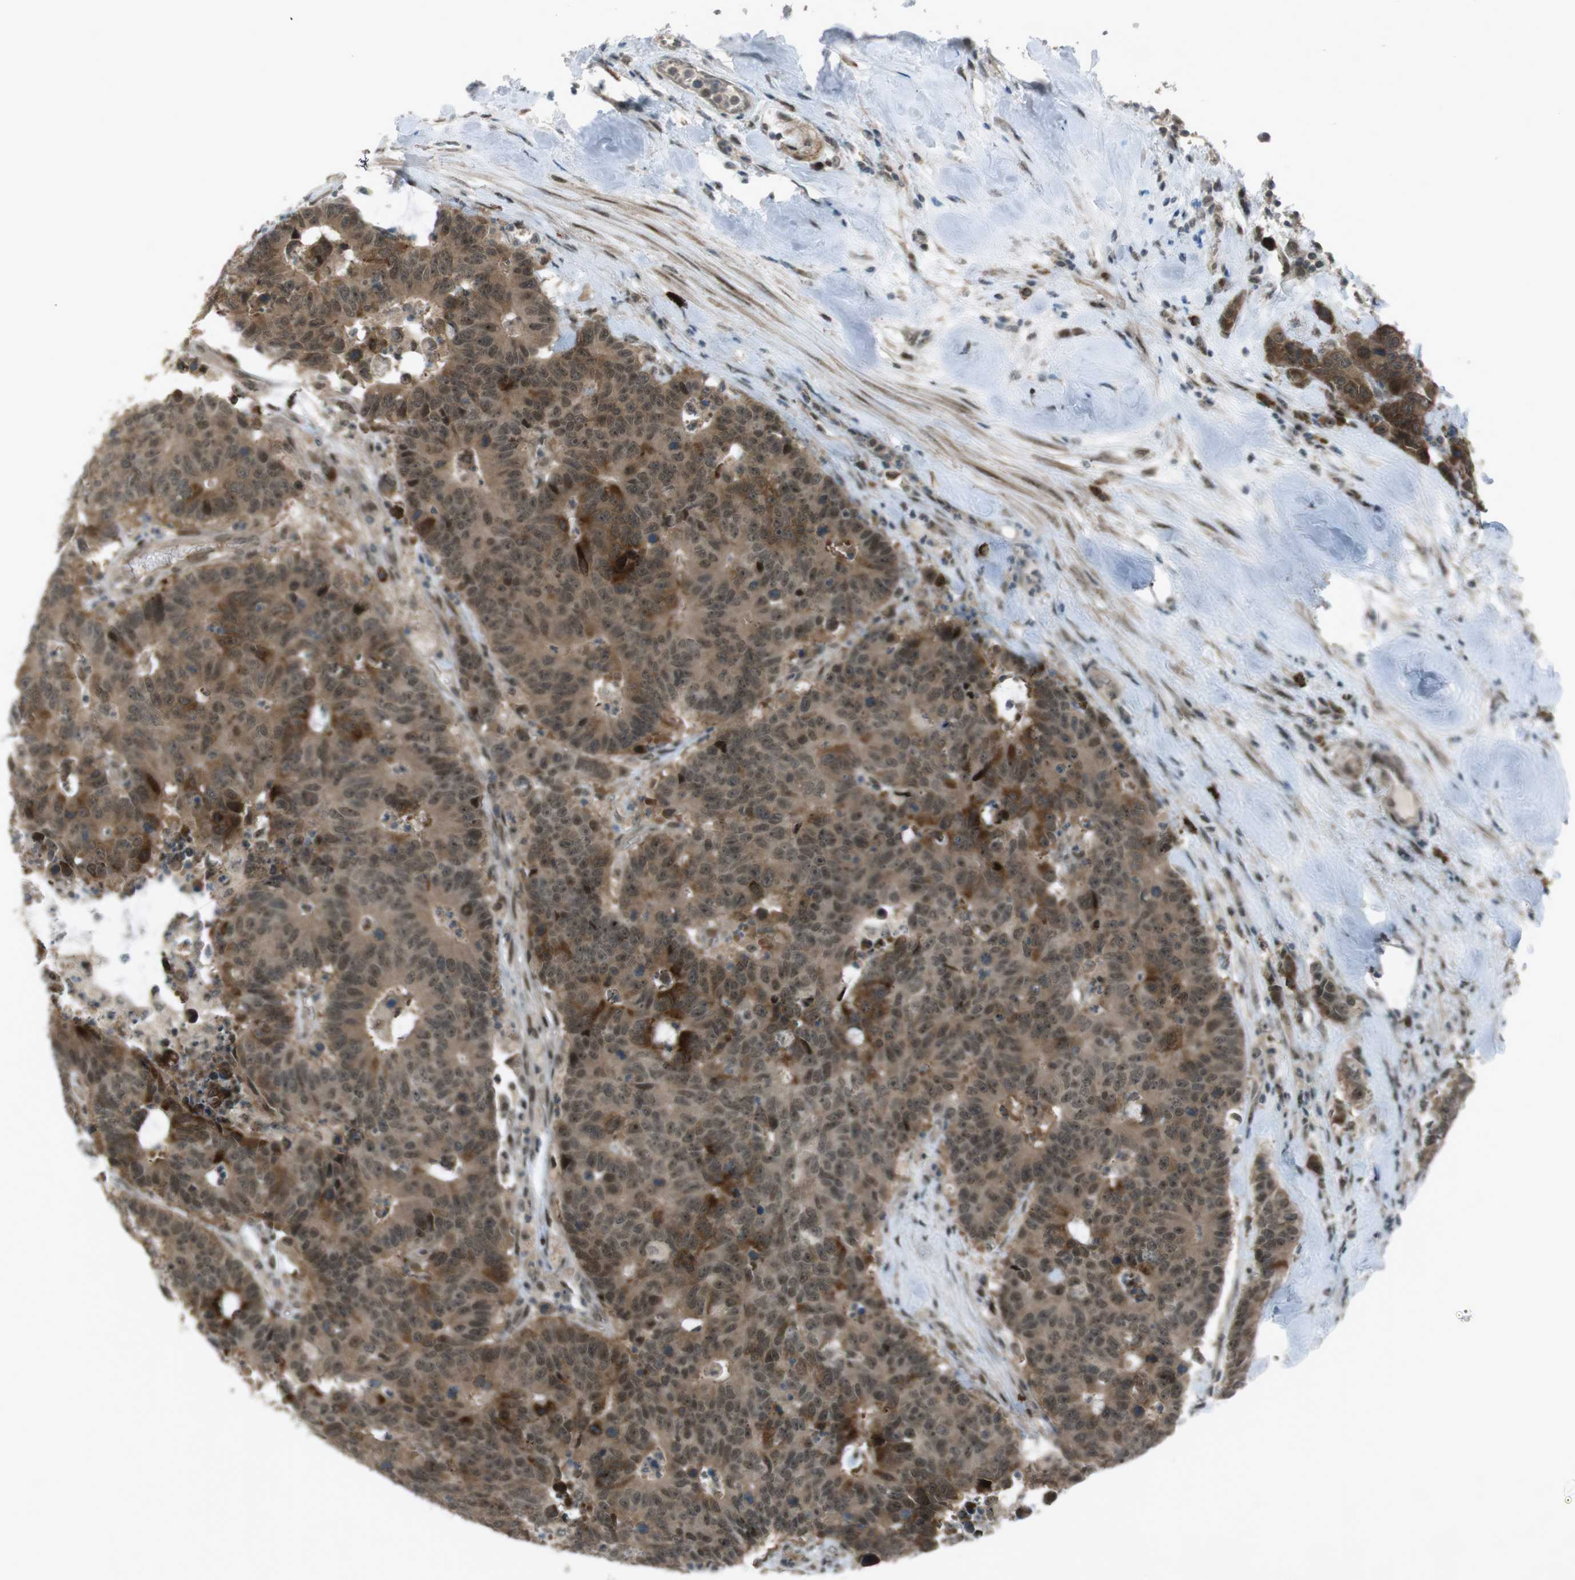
{"staining": {"intensity": "strong", "quantity": ">75%", "location": "cytoplasmic/membranous,nuclear"}, "tissue": "colorectal cancer", "cell_type": "Tumor cells", "image_type": "cancer", "snomed": [{"axis": "morphology", "description": "Adenocarcinoma, NOS"}, {"axis": "topography", "description": "Colon"}], "caption": "Strong cytoplasmic/membranous and nuclear staining for a protein is seen in about >75% of tumor cells of adenocarcinoma (colorectal) using immunohistochemistry (IHC).", "gene": "SLITRK5", "patient": {"sex": "female", "age": 86}}